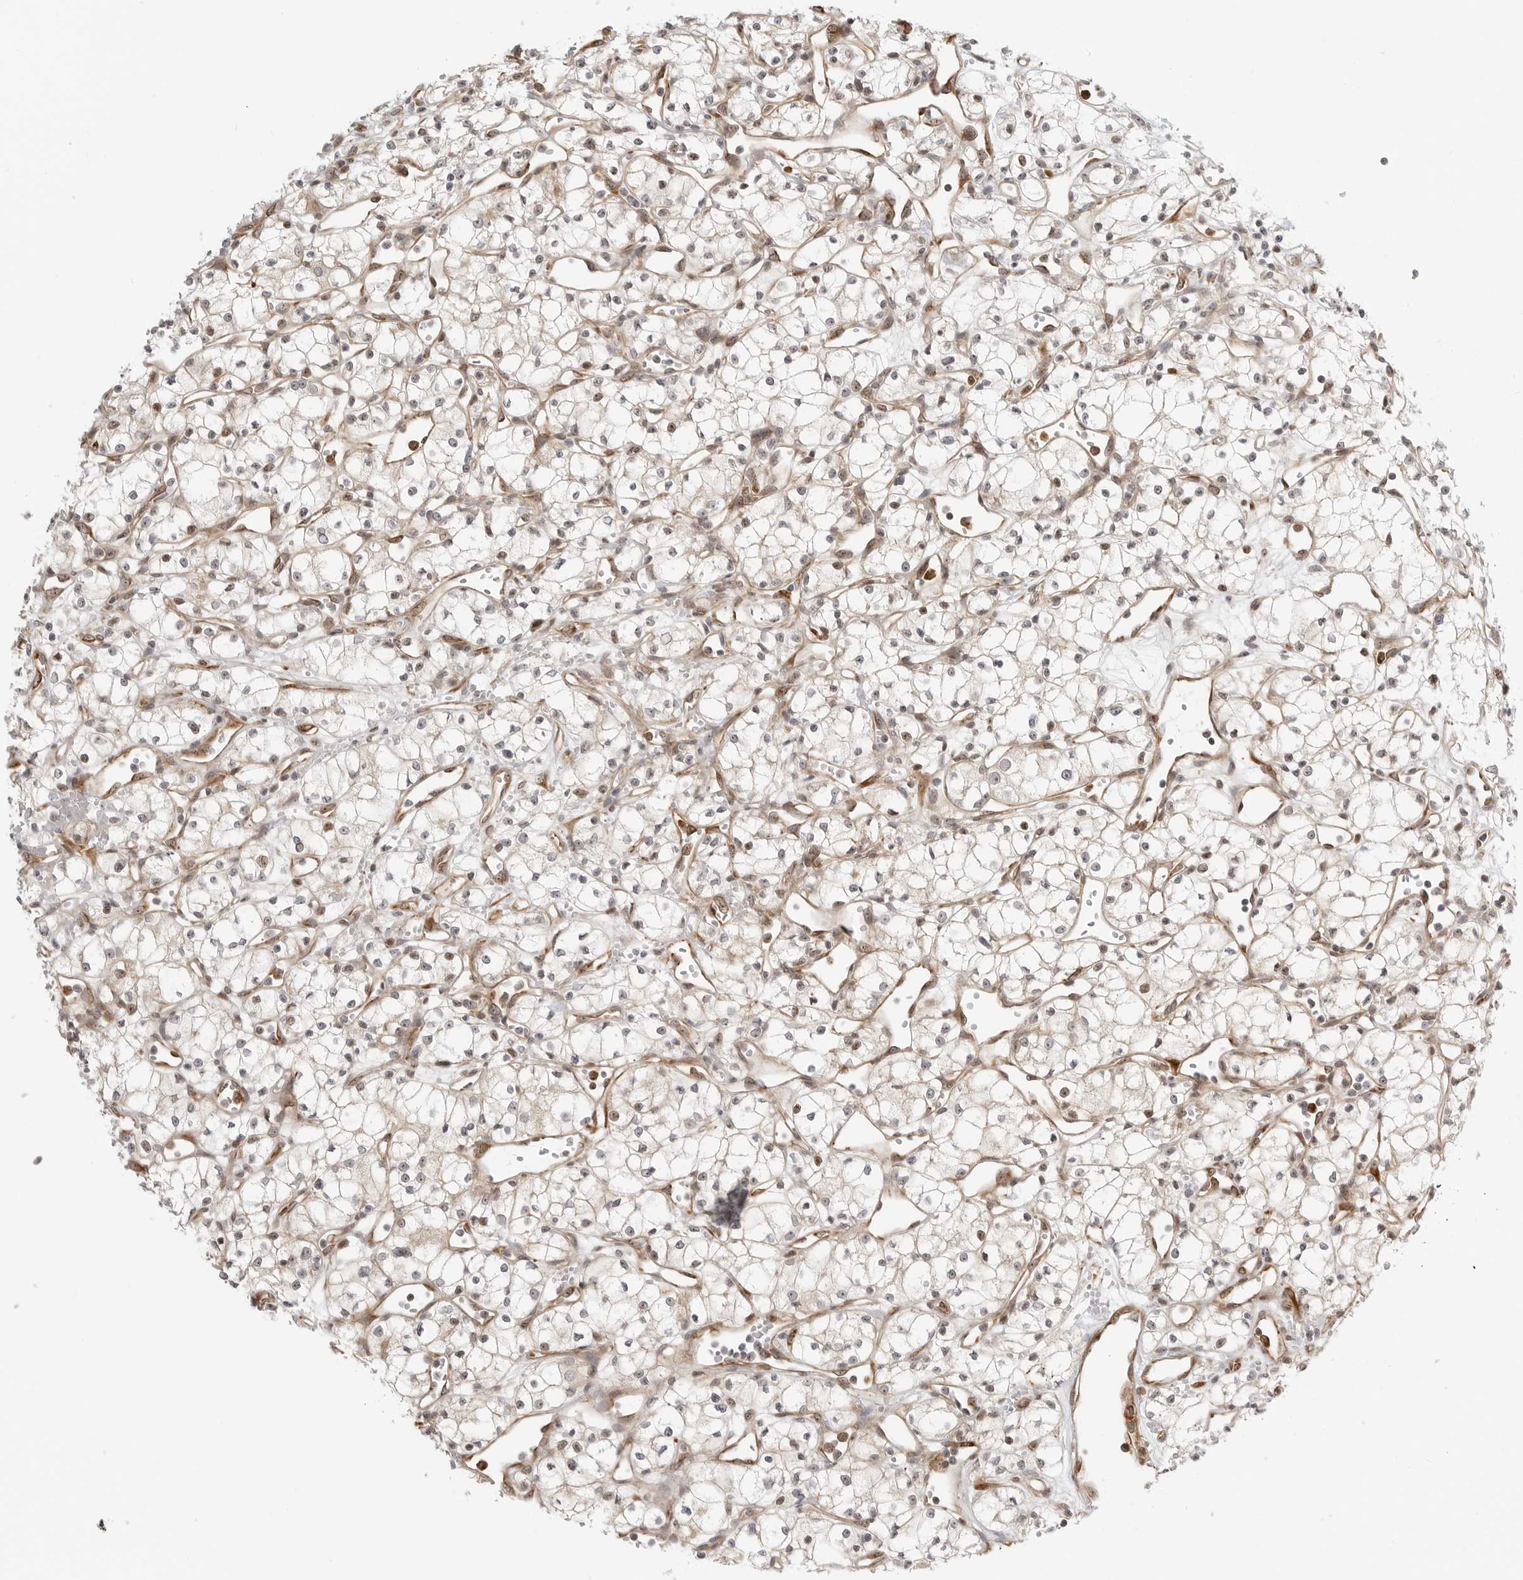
{"staining": {"intensity": "negative", "quantity": "none", "location": "none"}, "tissue": "renal cancer", "cell_type": "Tumor cells", "image_type": "cancer", "snomed": [{"axis": "morphology", "description": "Adenocarcinoma, NOS"}, {"axis": "topography", "description": "Kidney"}], "caption": "This is a photomicrograph of immunohistochemistry (IHC) staining of renal adenocarcinoma, which shows no expression in tumor cells.", "gene": "DSCC1", "patient": {"sex": "male", "age": 59}}